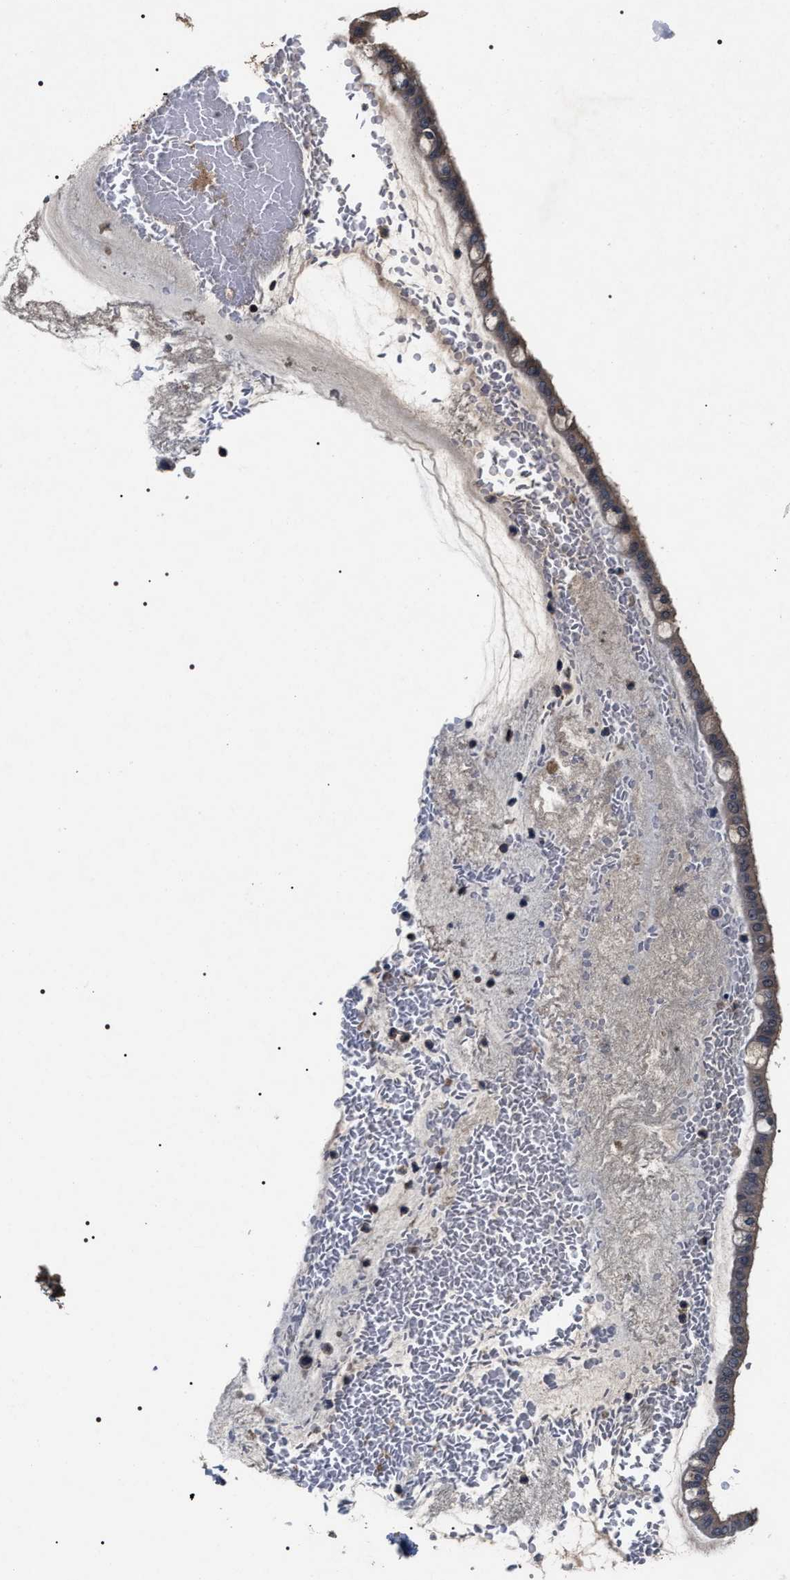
{"staining": {"intensity": "weak", "quantity": "25%-75%", "location": "cytoplasmic/membranous"}, "tissue": "ovarian cancer", "cell_type": "Tumor cells", "image_type": "cancer", "snomed": [{"axis": "morphology", "description": "Cystadenocarcinoma, mucinous, NOS"}, {"axis": "topography", "description": "Ovary"}], "caption": "Immunohistochemistry of mucinous cystadenocarcinoma (ovarian) displays low levels of weak cytoplasmic/membranous expression in approximately 25%-75% of tumor cells.", "gene": "UPF3A", "patient": {"sex": "female", "age": 73}}